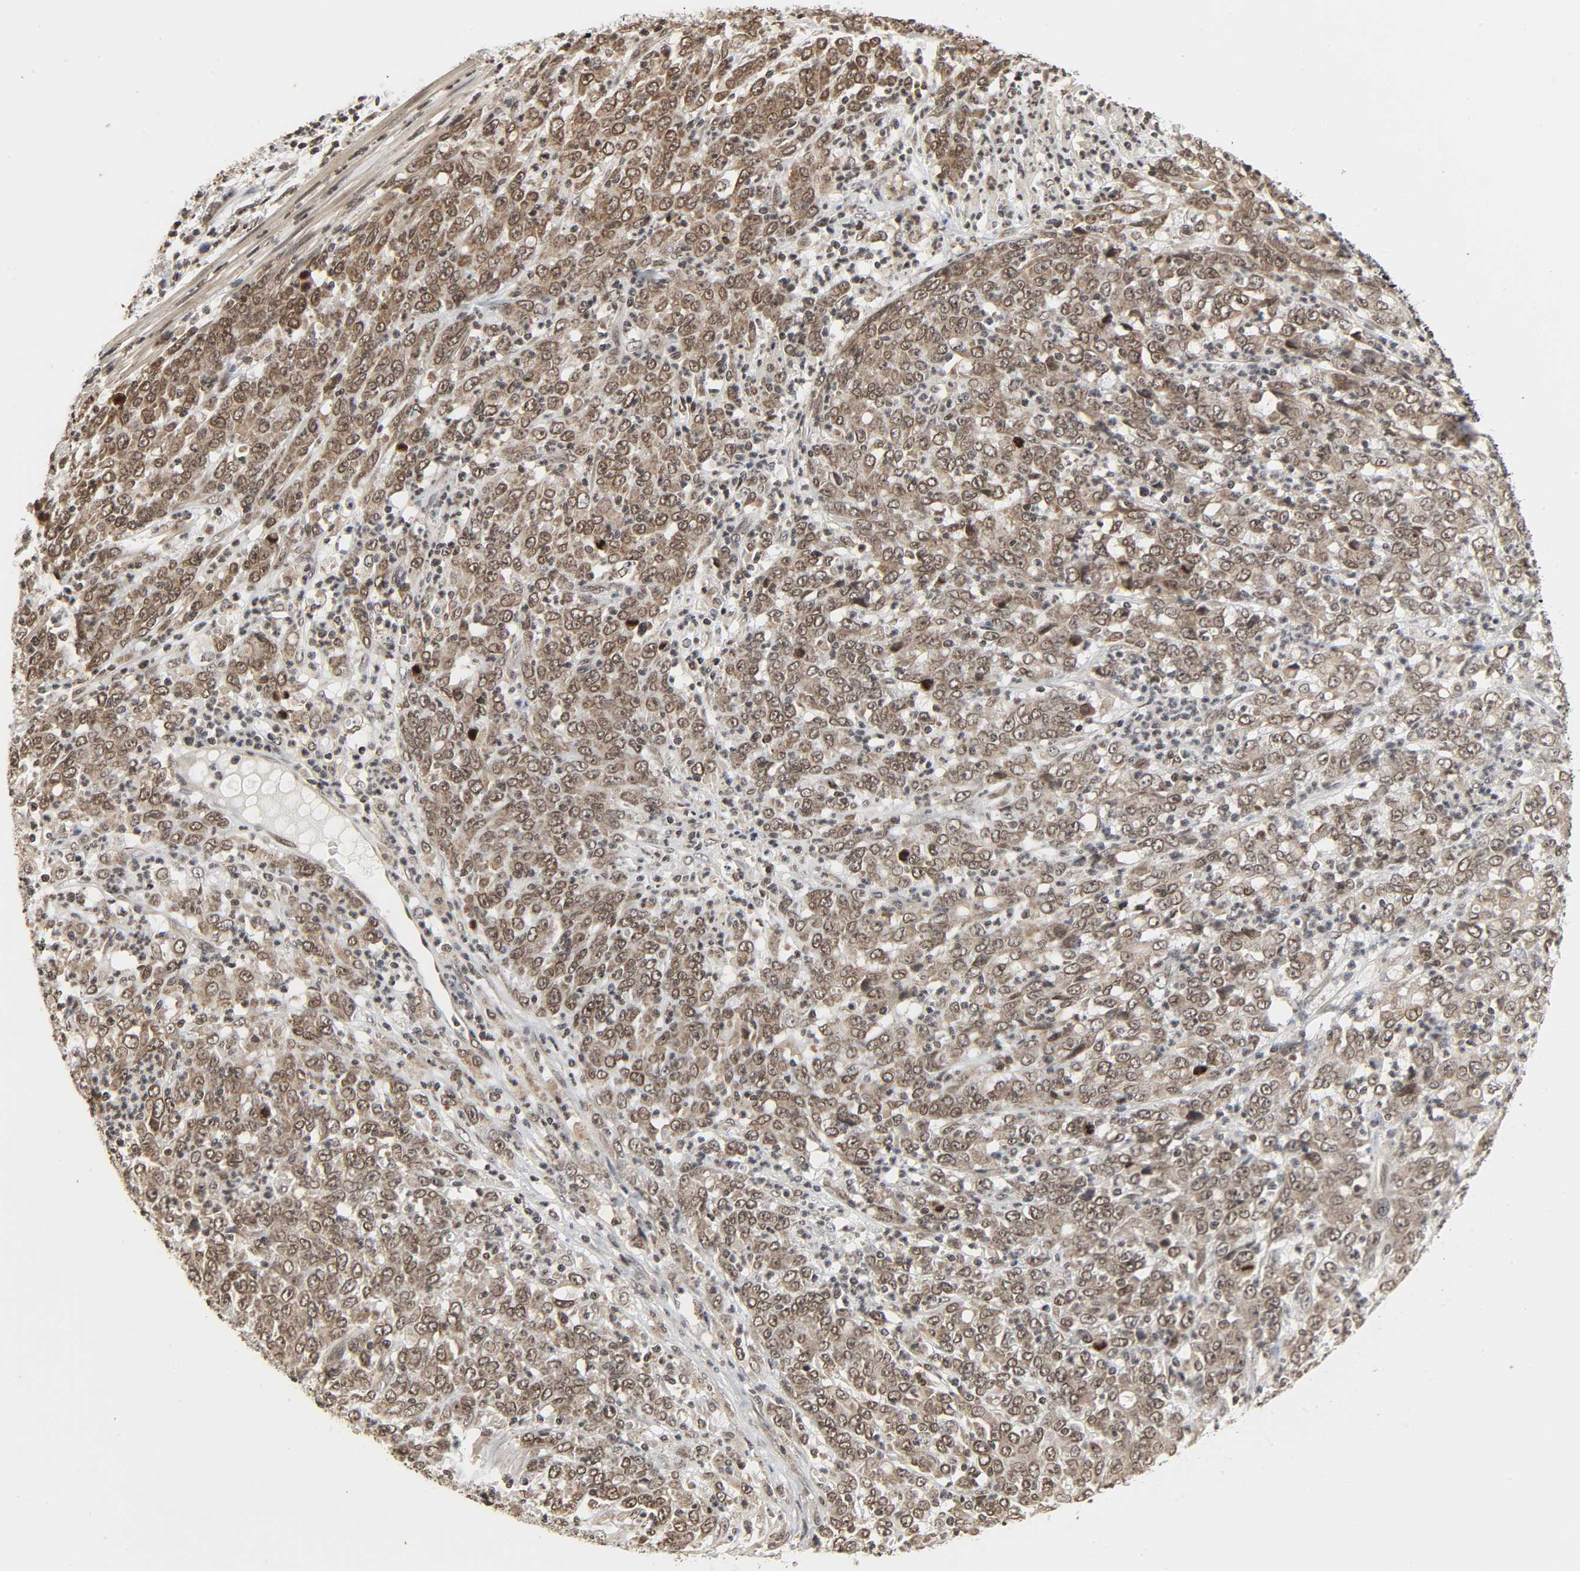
{"staining": {"intensity": "weak", "quantity": ">75%", "location": "cytoplasmic/membranous,nuclear"}, "tissue": "stomach cancer", "cell_type": "Tumor cells", "image_type": "cancer", "snomed": [{"axis": "morphology", "description": "Adenocarcinoma, NOS"}, {"axis": "topography", "description": "Stomach, lower"}], "caption": "Immunohistochemistry (IHC) histopathology image of neoplastic tissue: stomach adenocarcinoma stained using IHC shows low levels of weak protein expression localized specifically in the cytoplasmic/membranous and nuclear of tumor cells, appearing as a cytoplasmic/membranous and nuclear brown color.", "gene": "XRCC1", "patient": {"sex": "female", "age": 71}}